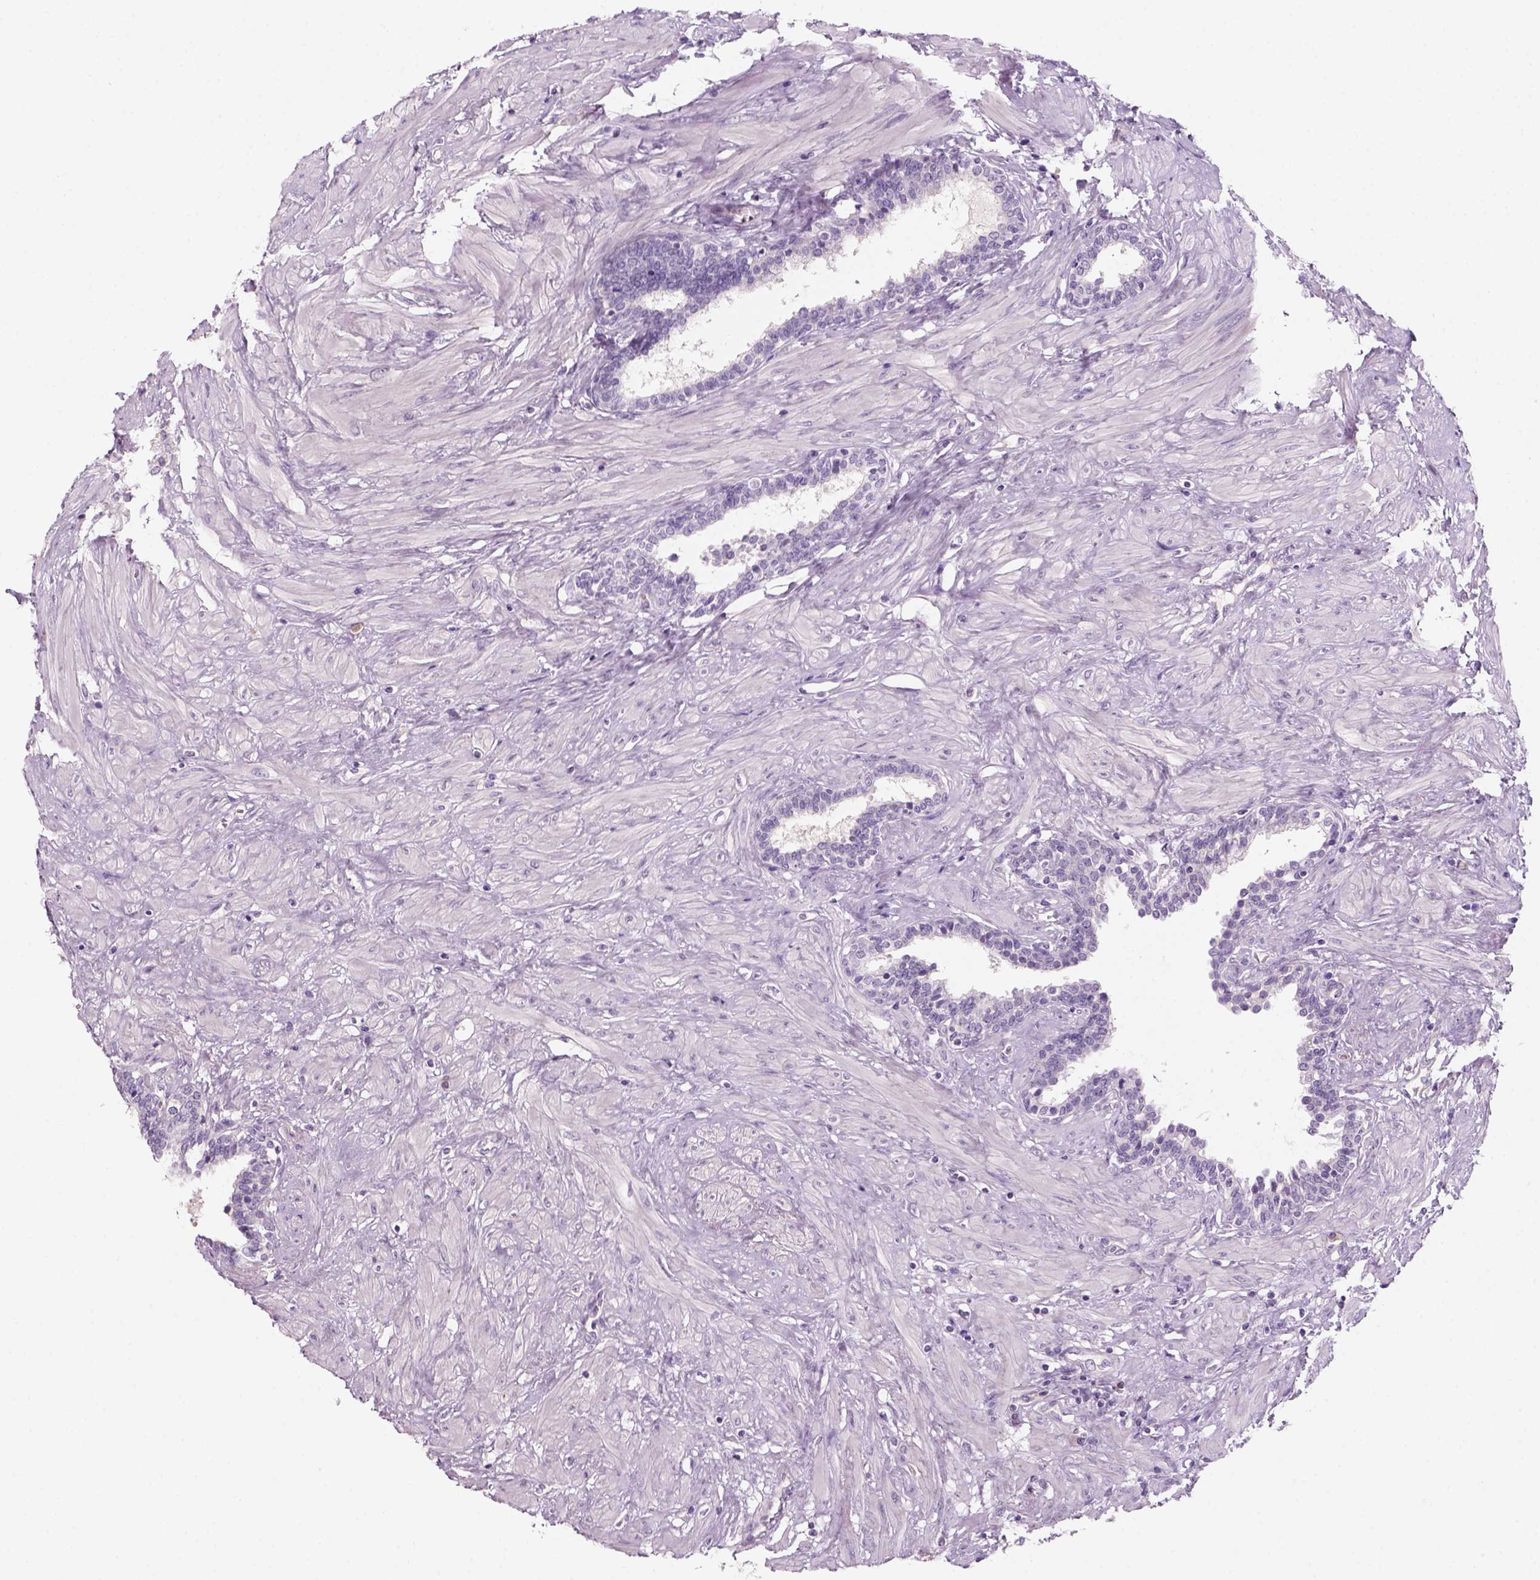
{"staining": {"intensity": "negative", "quantity": "none", "location": "none"}, "tissue": "prostate", "cell_type": "Glandular cells", "image_type": "normal", "snomed": [{"axis": "morphology", "description": "Normal tissue, NOS"}, {"axis": "topography", "description": "Prostate"}], "caption": "IHC photomicrograph of normal prostate: prostate stained with DAB (3,3'-diaminobenzidine) demonstrates no significant protein expression in glandular cells.", "gene": "KRT25", "patient": {"sex": "male", "age": 55}}